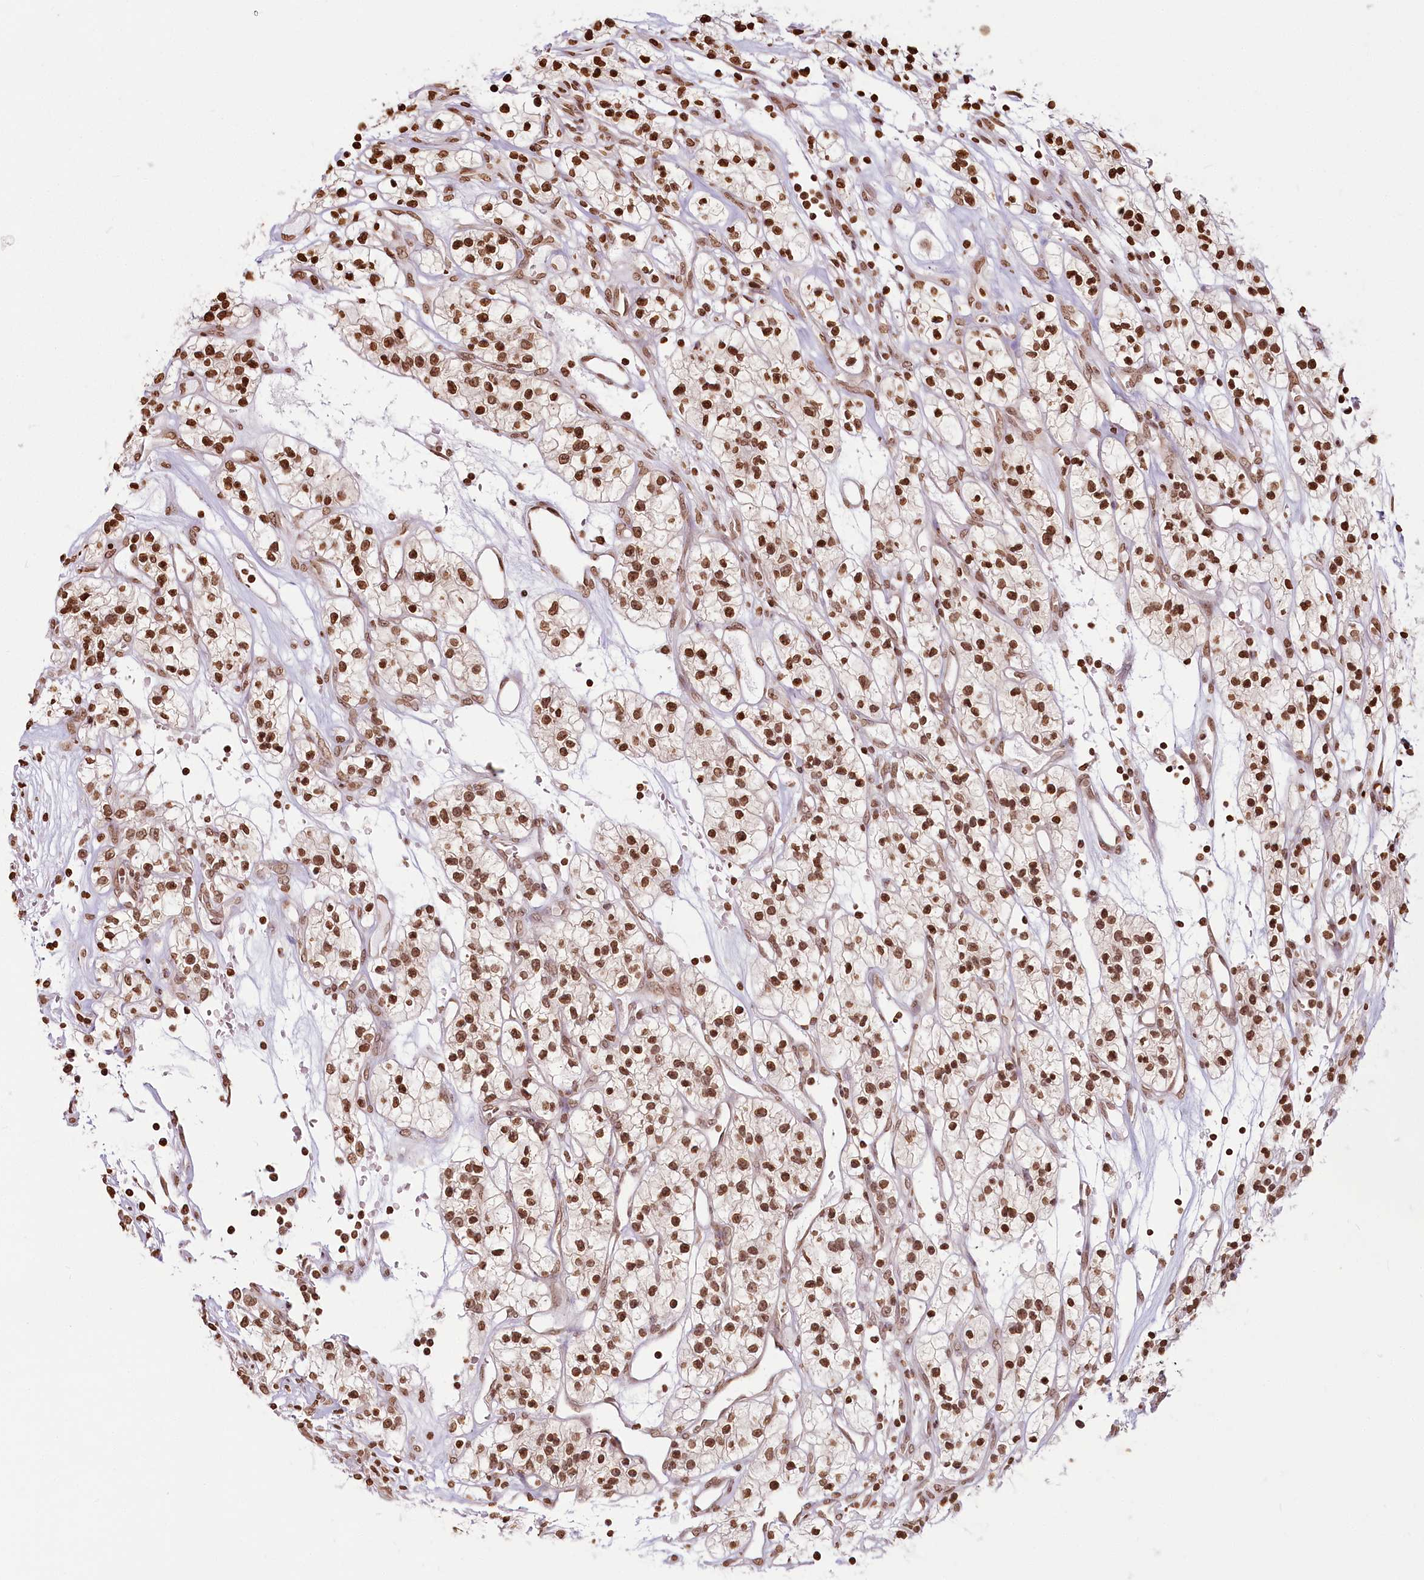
{"staining": {"intensity": "moderate", "quantity": ">75%", "location": "nuclear"}, "tissue": "renal cancer", "cell_type": "Tumor cells", "image_type": "cancer", "snomed": [{"axis": "morphology", "description": "Adenocarcinoma, NOS"}, {"axis": "topography", "description": "Kidney"}], "caption": "Renal cancer tissue demonstrates moderate nuclear positivity in about >75% of tumor cells, visualized by immunohistochemistry.", "gene": "FAM13A", "patient": {"sex": "female", "age": 57}}